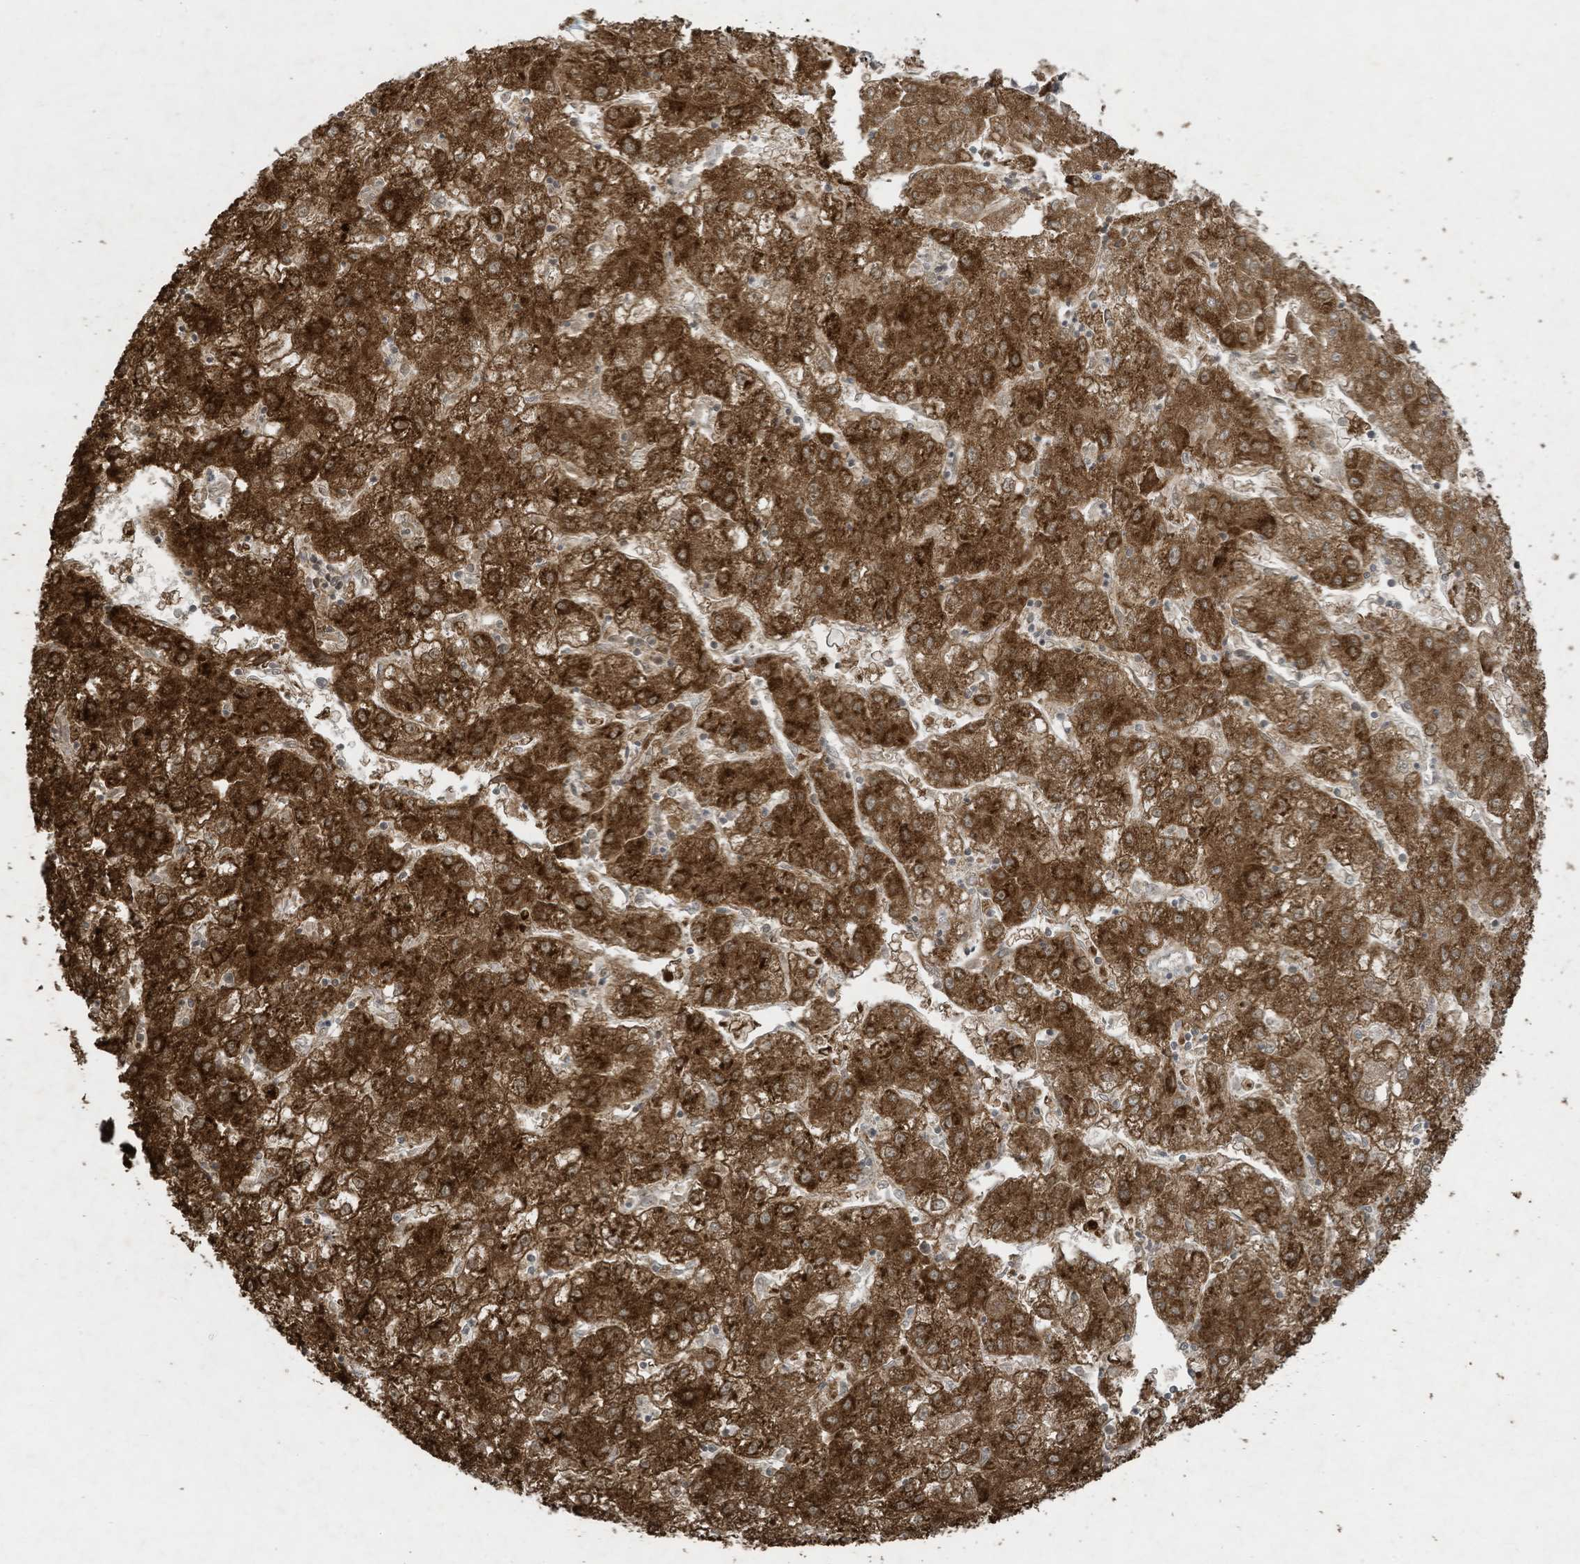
{"staining": {"intensity": "strong", "quantity": ">75%", "location": "cytoplasmic/membranous"}, "tissue": "liver cancer", "cell_type": "Tumor cells", "image_type": "cancer", "snomed": [{"axis": "morphology", "description": "Carcinoma, Hepatocellular, NOS"}, {"axis": "topography", "description": "Liver"}], "caption": "This micrograph shows immunohistochemistry staining of liver hepatocellular carcinoma, with high strong cytoplasmic/membranous positivity in approximately >75% of tumor cells.", "gene": "ZNF263", "patient": {"sex": "male", "age": 72}}